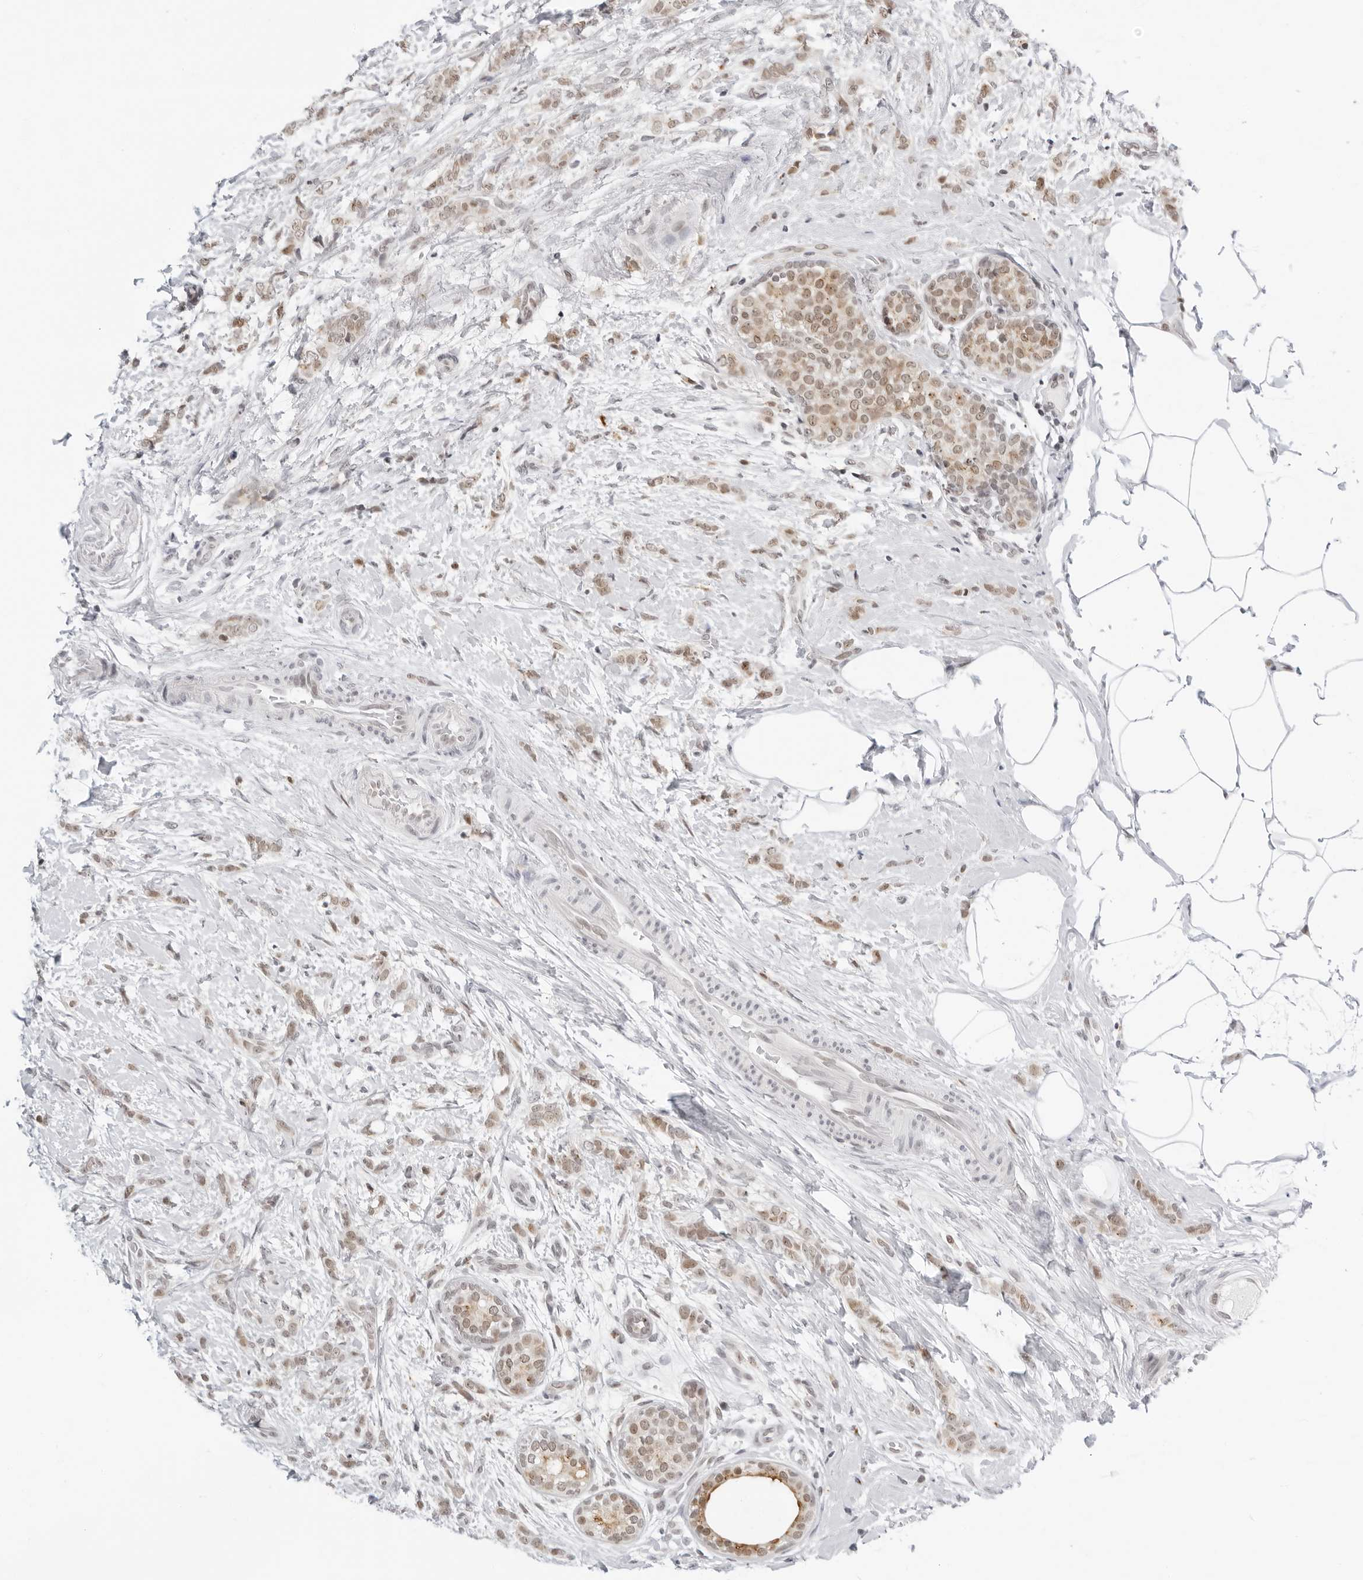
{"staining": {"intensity": "moderate", "quantity": ">75%", "location": "nuclear"}, "tissue": "breast cancer", "cell_type": "Tumor cells", "image_type": "cancer", "snomed": [{"axis": "morphology", "description": "Lobular carcinoma, in situ"}, {"axis": "morphology", "description": "Lobular carcinoma"}, {"axis": "topography", "description": "Breast"}], "caption": "Moderate nuclear staining is present in about >75% of tumor cells in breast cancer (lobular carcinoma).", "gene": "MSH6", "patient": {"sex": "female", "age": 41}}